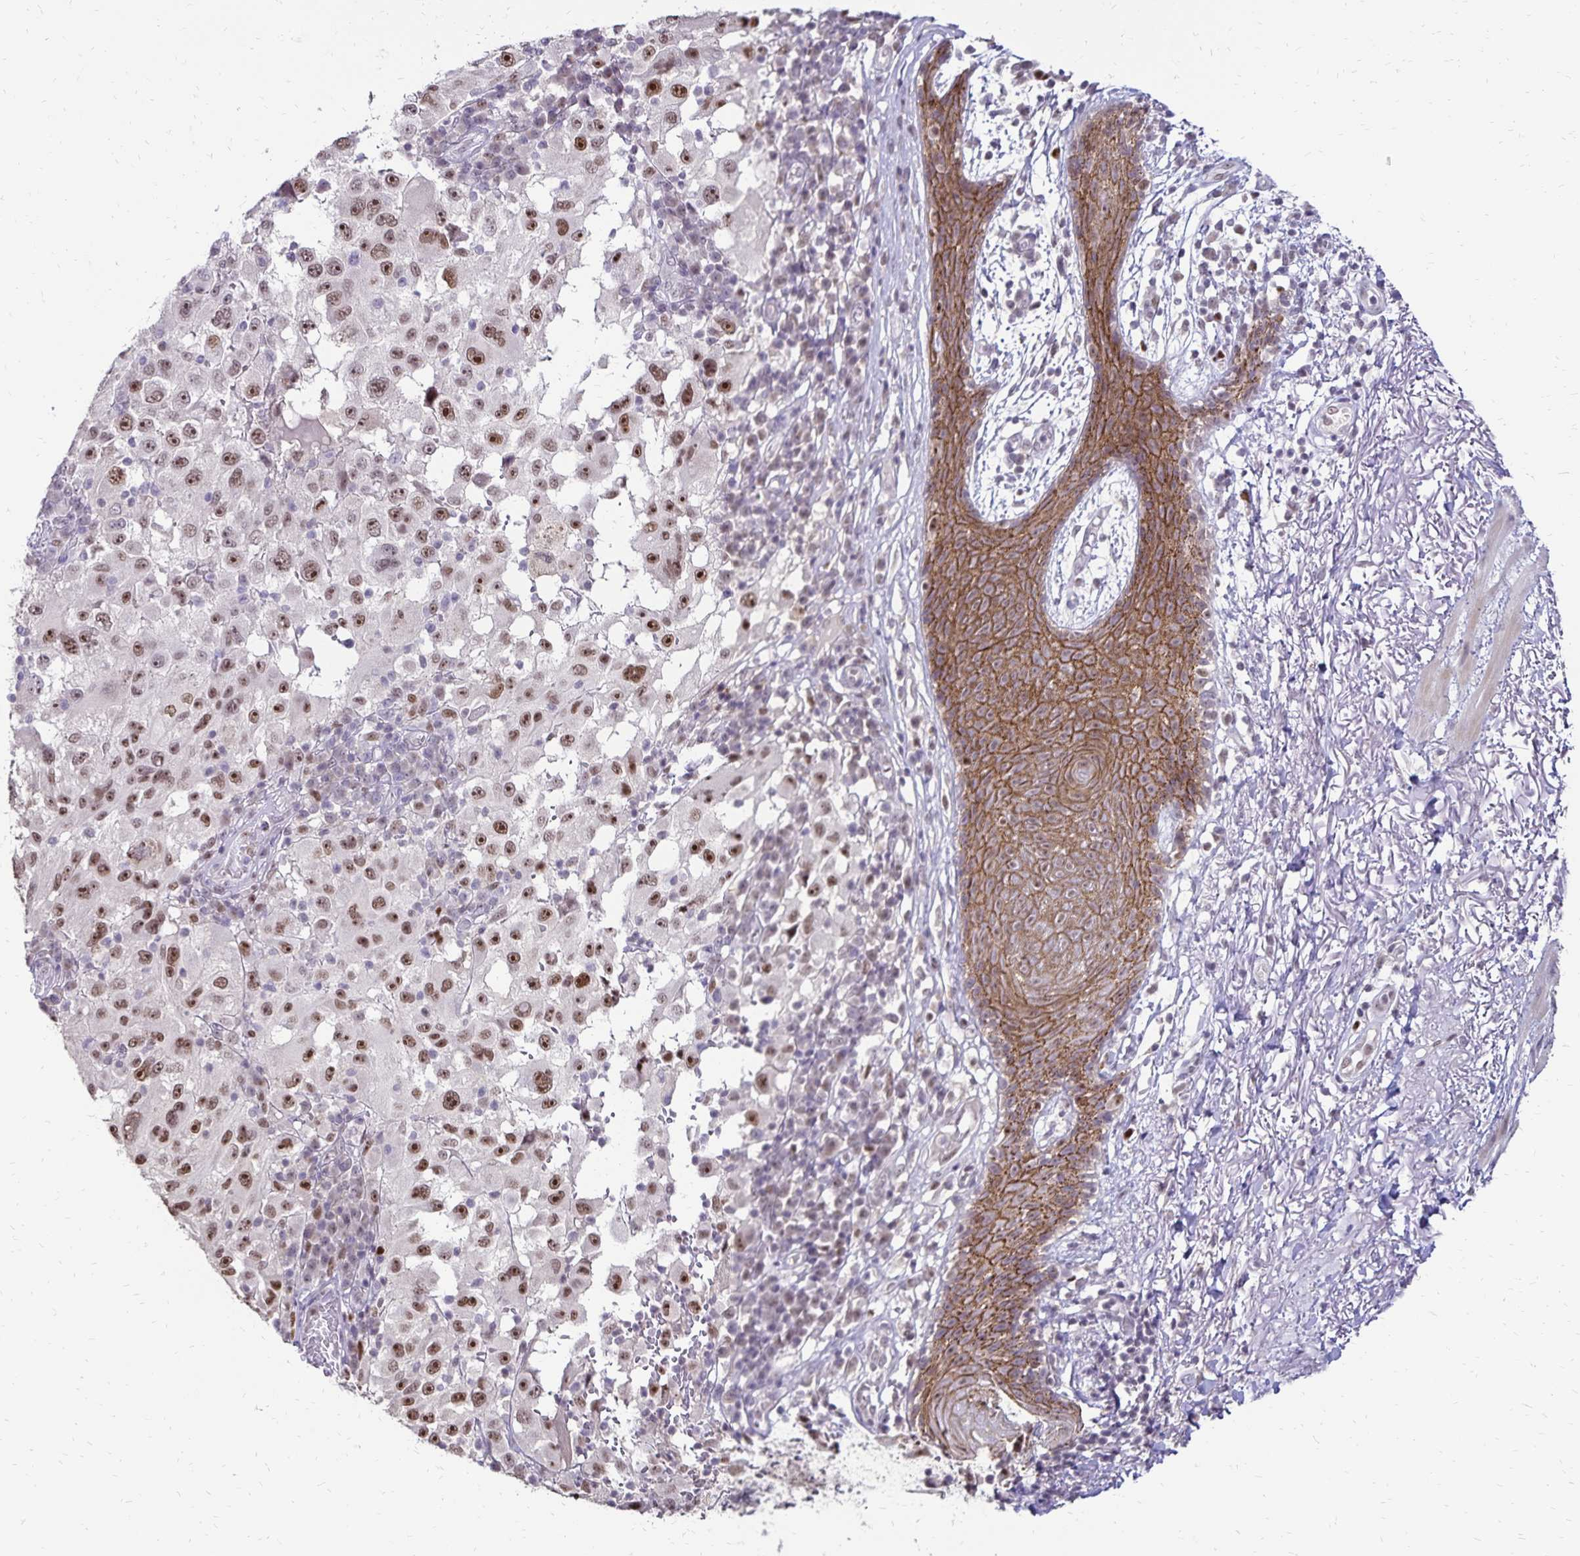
{"staining": {"intensity": "moderate", "quantity": ">75%", "location": "nuclear"}, "tissue": "melanoma", "cell_type": "Tumor cells", "image_type": "cancer", "snomed": [{"axis": "morphology", "description": "Malignant melanoma, NOS"}, {"axis": "topography", "description": "Skin"}], "caption": "An immunohistochemistry (IHC) histopathology image of tumor tissue is shown. Protein staining in brown shows moderate nuclear positivity in malignant melanoma within tumor cells.", "gene": "POLB", "patient": {"sex": "female", "age": 71}}